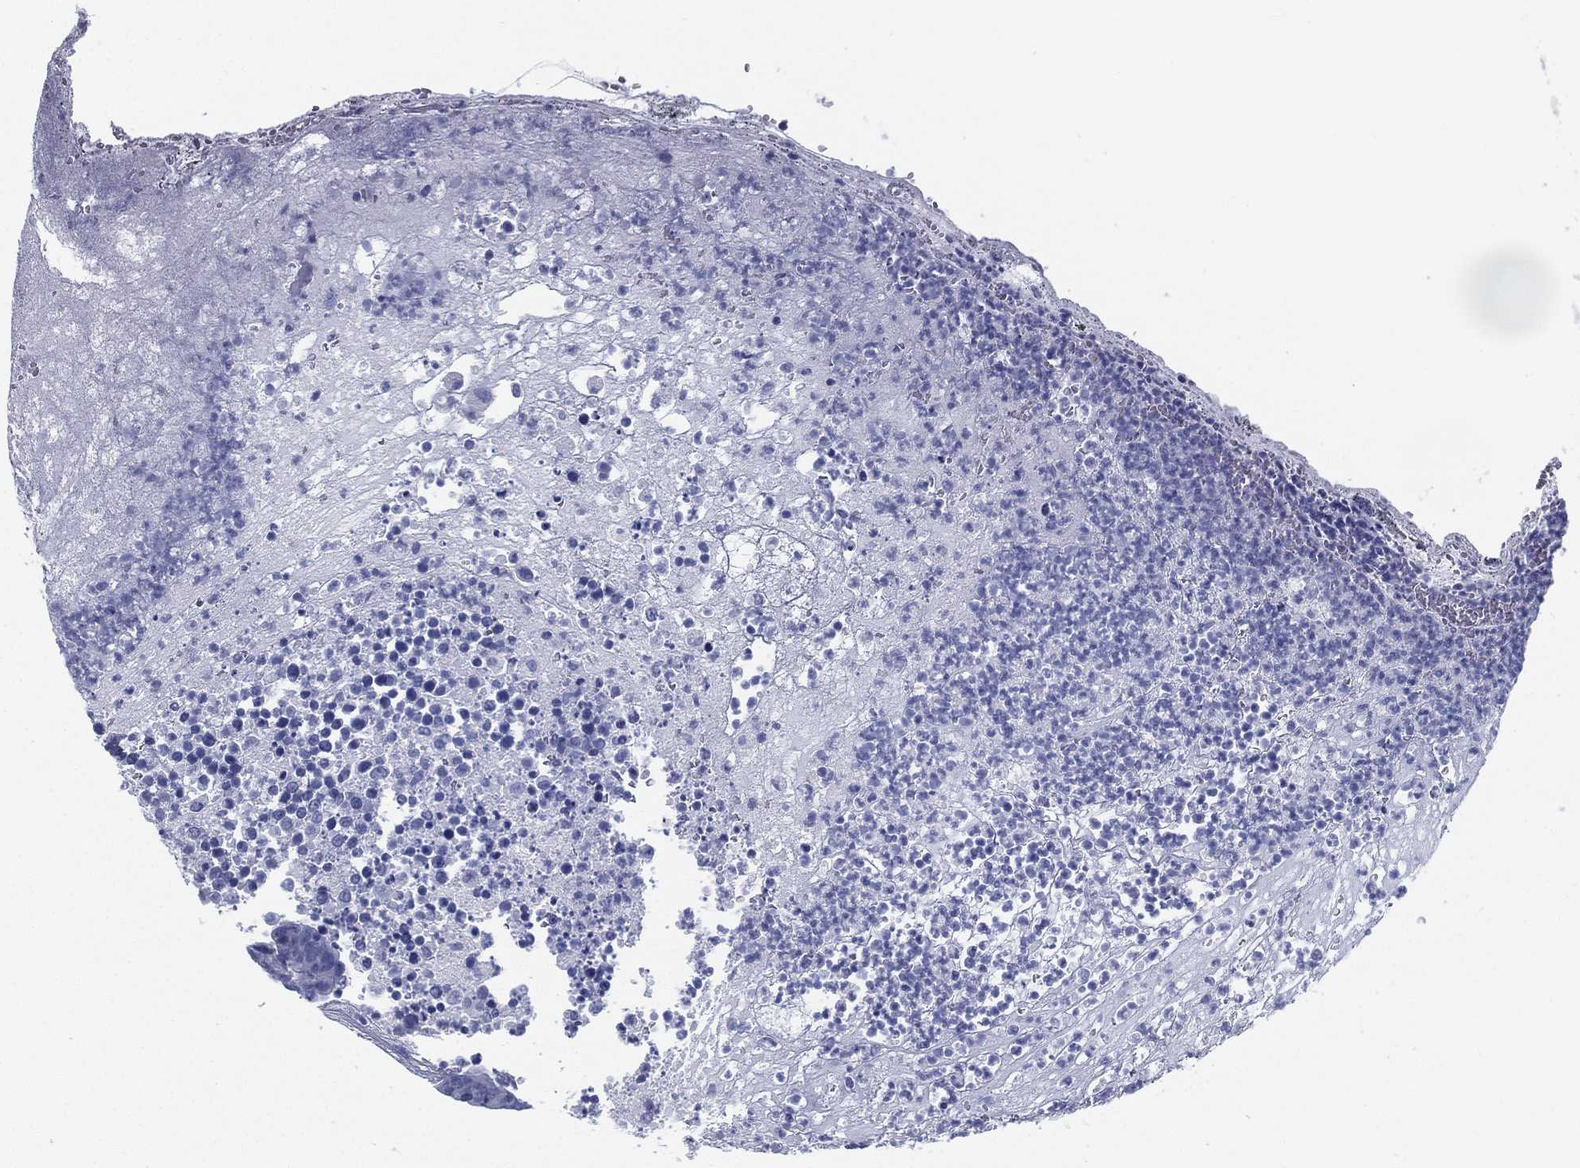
{"staining": {"intensity": "negative", "quantity": "none", "location": "none"}, "tissue": "colorectal cancer", "cell_type": "Tumor cells", "image_type": "cancer", "snomed": [{"axis": "morphology", "description": "Adenocarcinoma, NOS"}, {"axis": "topography", "description": "Colon"}], "caption": "Immunohistochemistry image of human colorectal cancer stained for a protein (brown), which displays no positivity in tumor cells.", "gene": "TMEM252", "patient": {"sex": "female", "age": 75}}